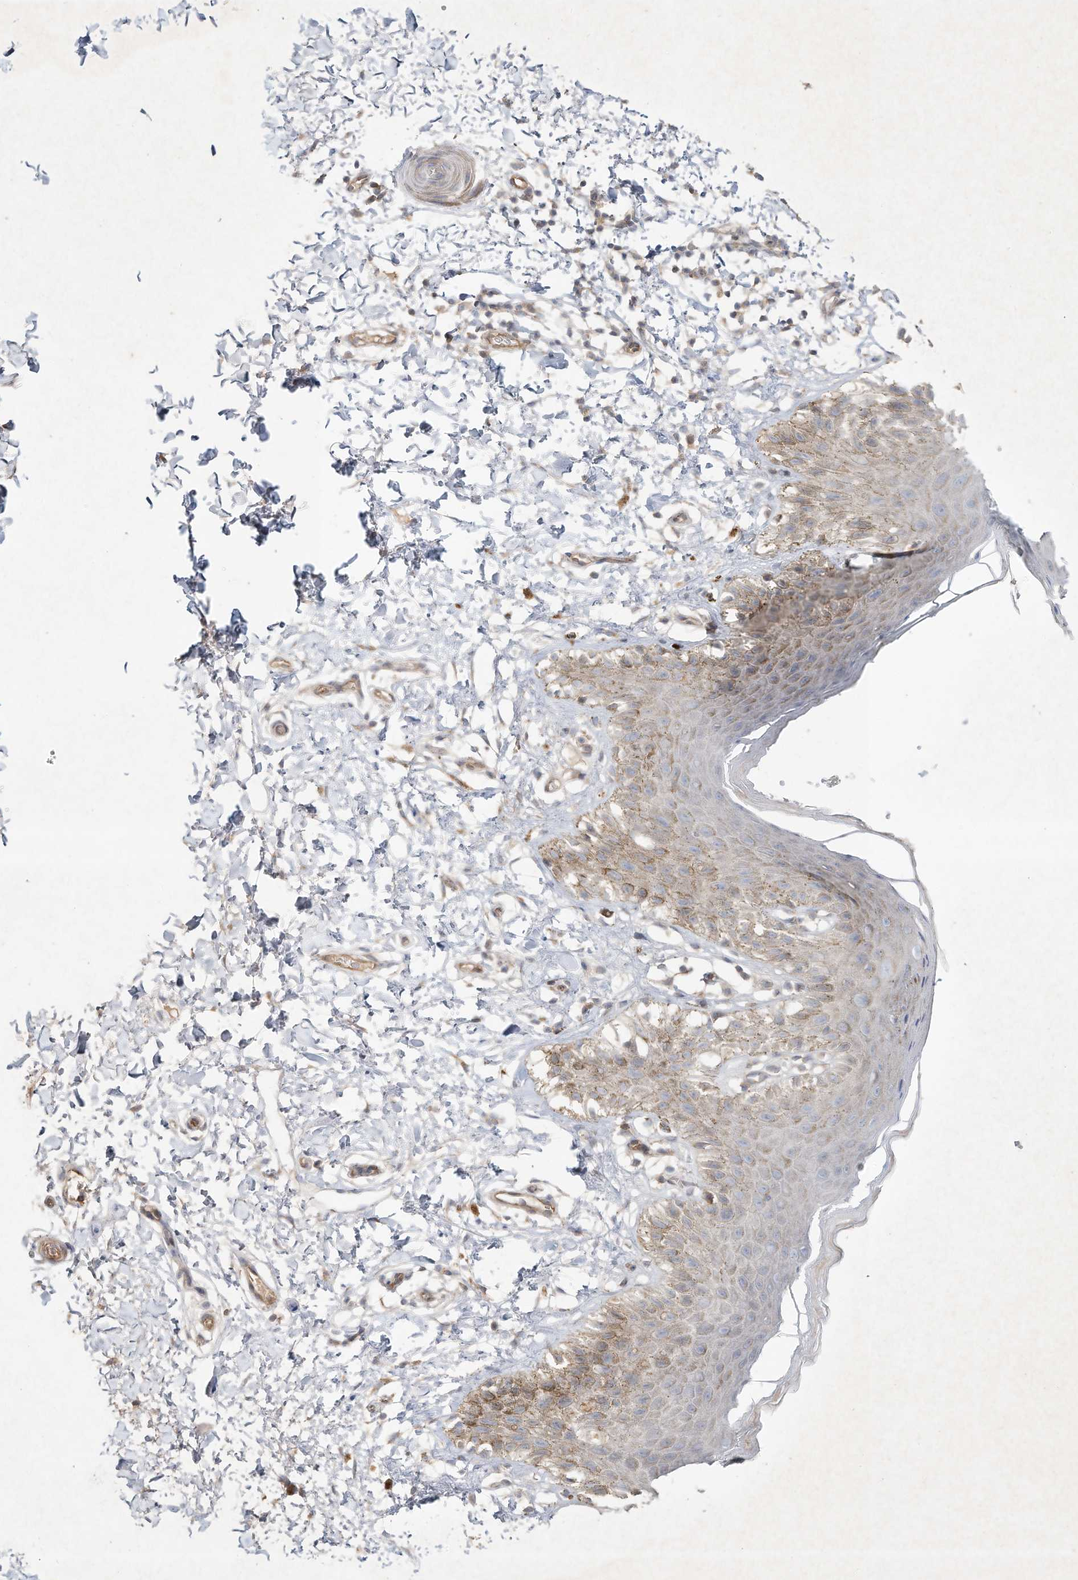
{"staining": {"intensity": "moderate", "quantity": "<25%", "location": "cytoplasmic/membranous"}, "tissue": "skin", "cell_type": "Epidermal cells", "image_type": "normal", "snomed": [{"axis": "morphology", "description": "Normal tissue, NOS"}, {"axis": "topography", "description": "Anal"}], "caption": "Unremarkable skin reveals moderate cytoplasmic/membranous positivity in about <25% of epidermal cells (DAB IHC with brightfield microscopy, high magnification)..", "gene": "HTR5A", "patient": {"sex": "male", "age": 44}}